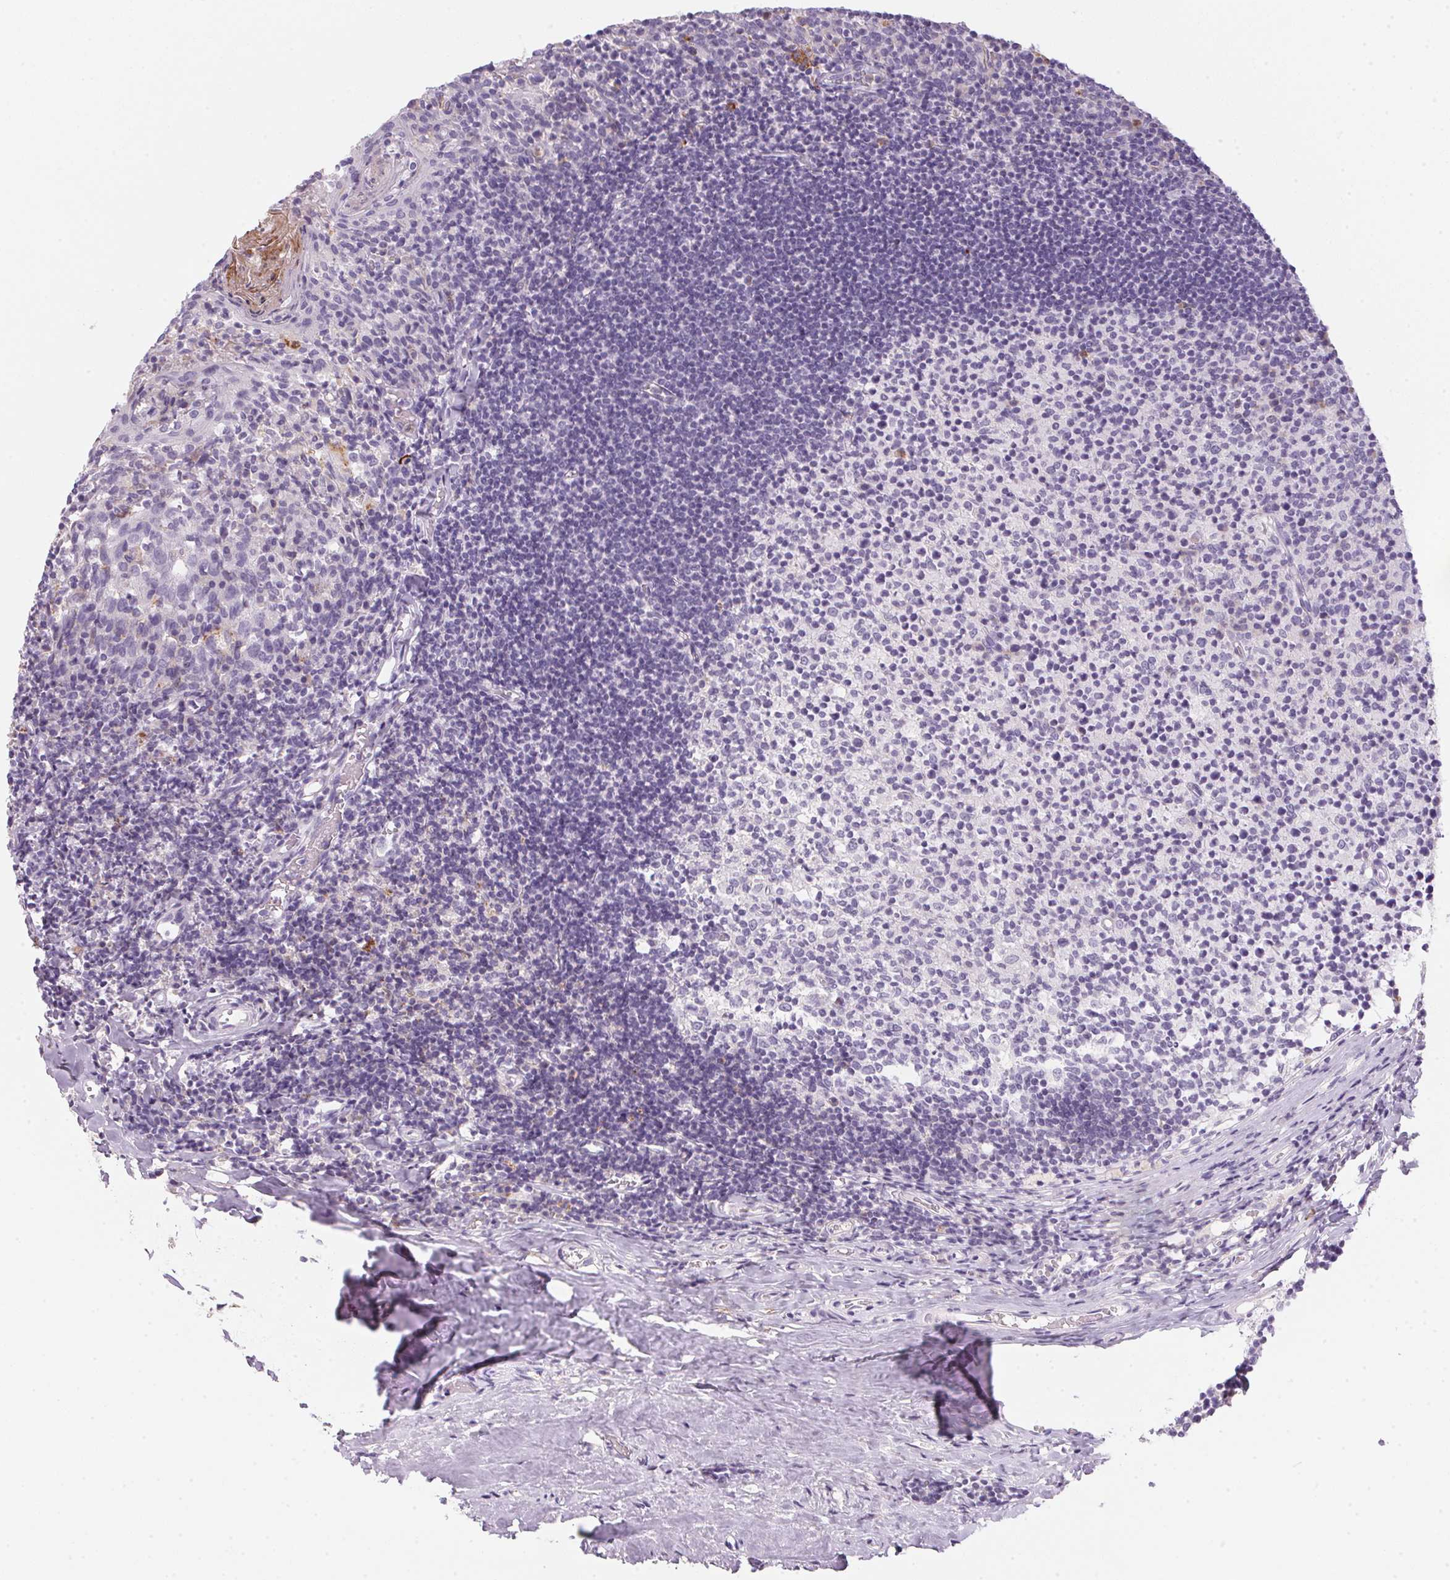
{"staining": {"intensity": "negative", "quantity": "none", "location": "none"}, "tissue": "tonsil", "cell_type": "Germinal center cells", "image_type": "normal", "snomed": [{"axis": "morphology", "description": "Normal tissue, NOS"}, {"axis": "topography", "description": "Tonsil"}], "caption": "Tonsil stained for a protein using immunohistochemistry (IHC) displays no positivity germinal center cells.", "gene": "ECPAS", "patient": {"sex": "female", "age": 10}}